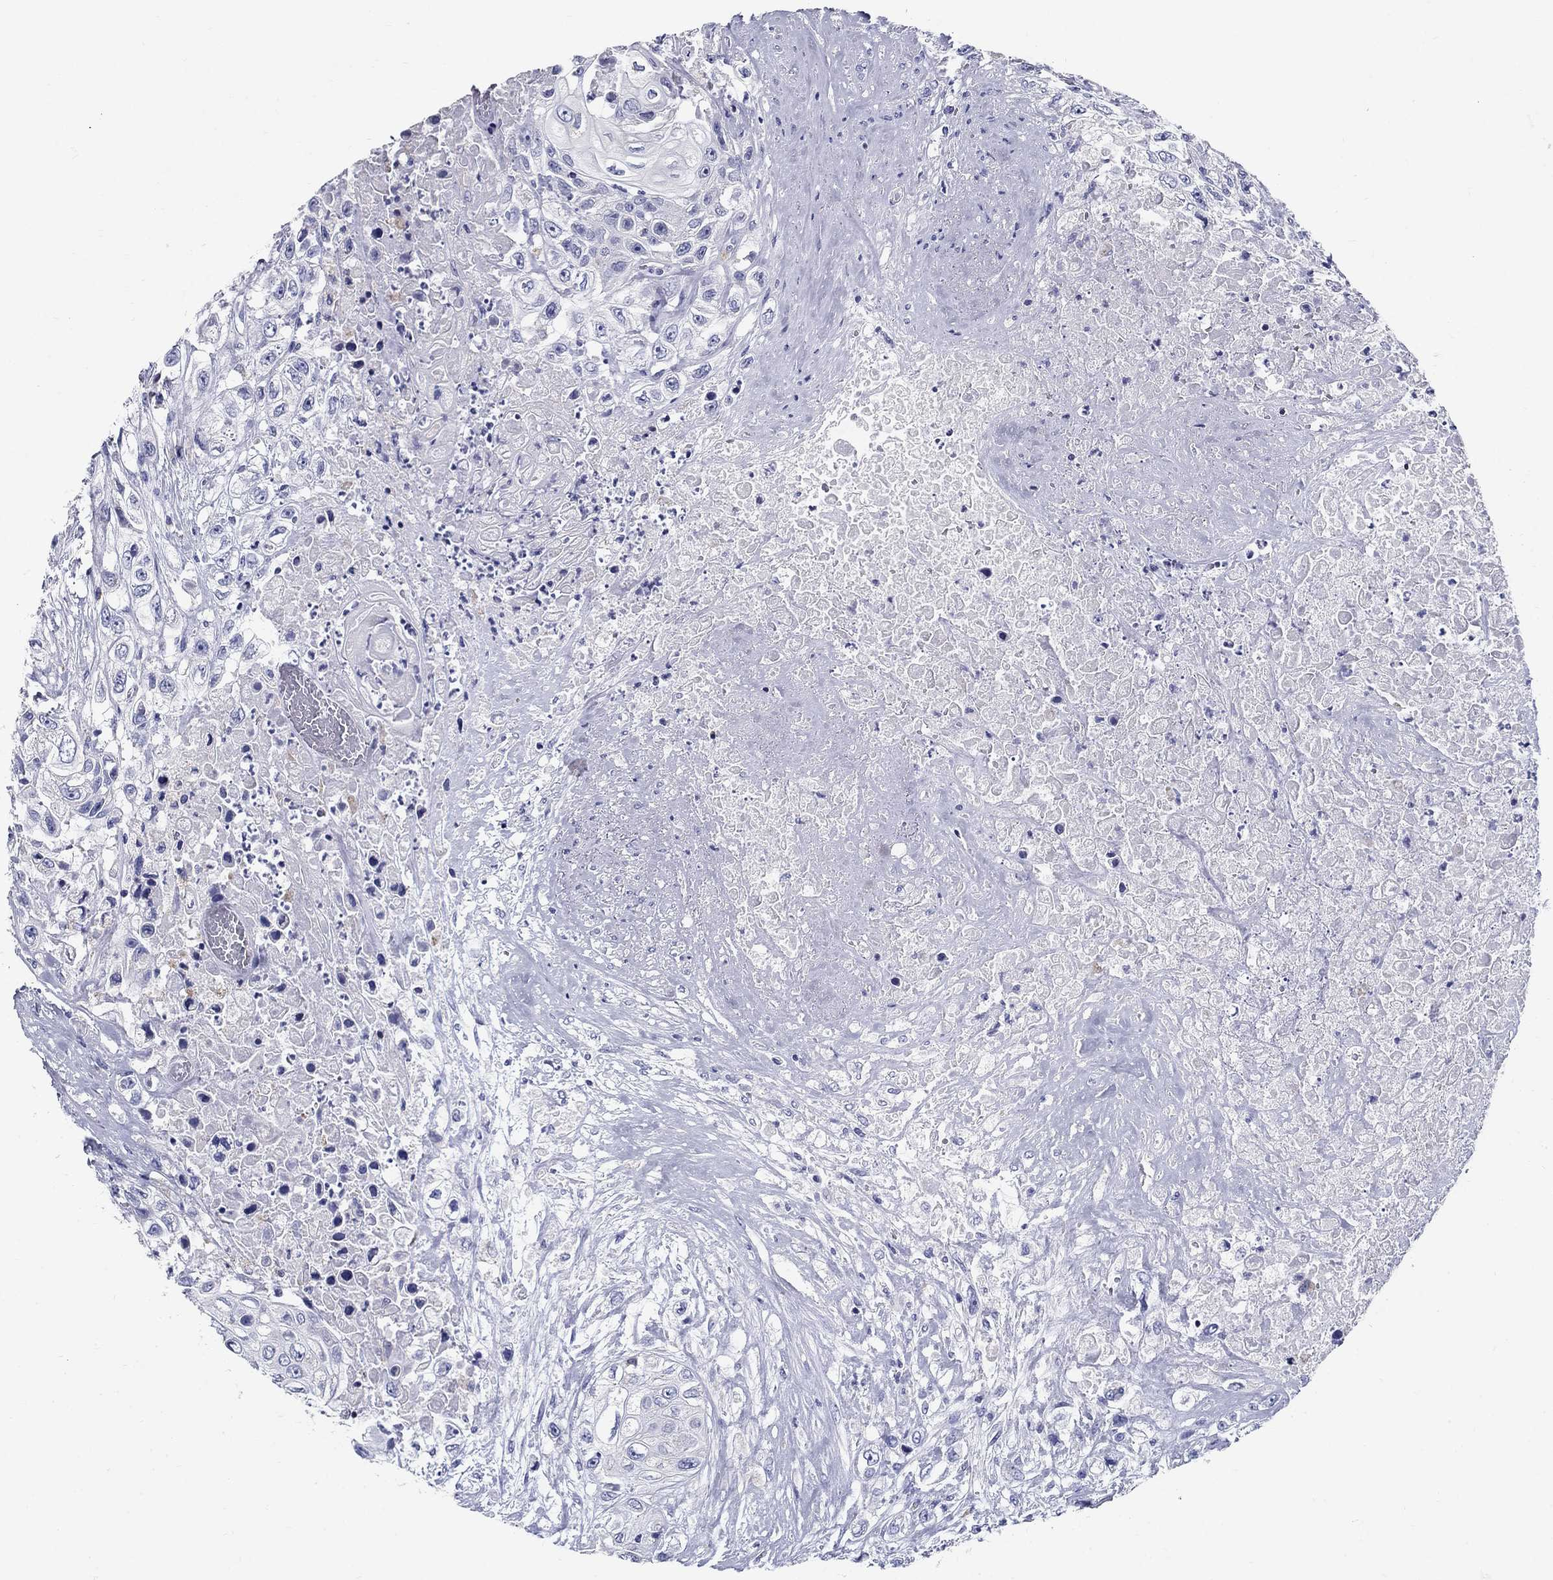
{"staining": {"intensity": "negative", "quantity": "none", "location": "none"}, "tissue": "urothelial cancer", "cell_type": "Tumor cells", "image_type": "cancer", "snomed": [{"axis": "morphology", "description": "Urothelial carcinoma, High grade"}, {"axis": "topography", "description": "Urinary bladder"}], "caption": "An immunohistochemistry photomicrograph of urothelial cancer is shown. There is no staining in tumor cells of urothelial cancer. The staining was performed using DAB to visualize the protein expression in brown, while the nuclei were stained in blue with hematoxylin (Magnification: 20x).", "gene": "UPB1", "patient": {"sex": "female", "age": 56}}